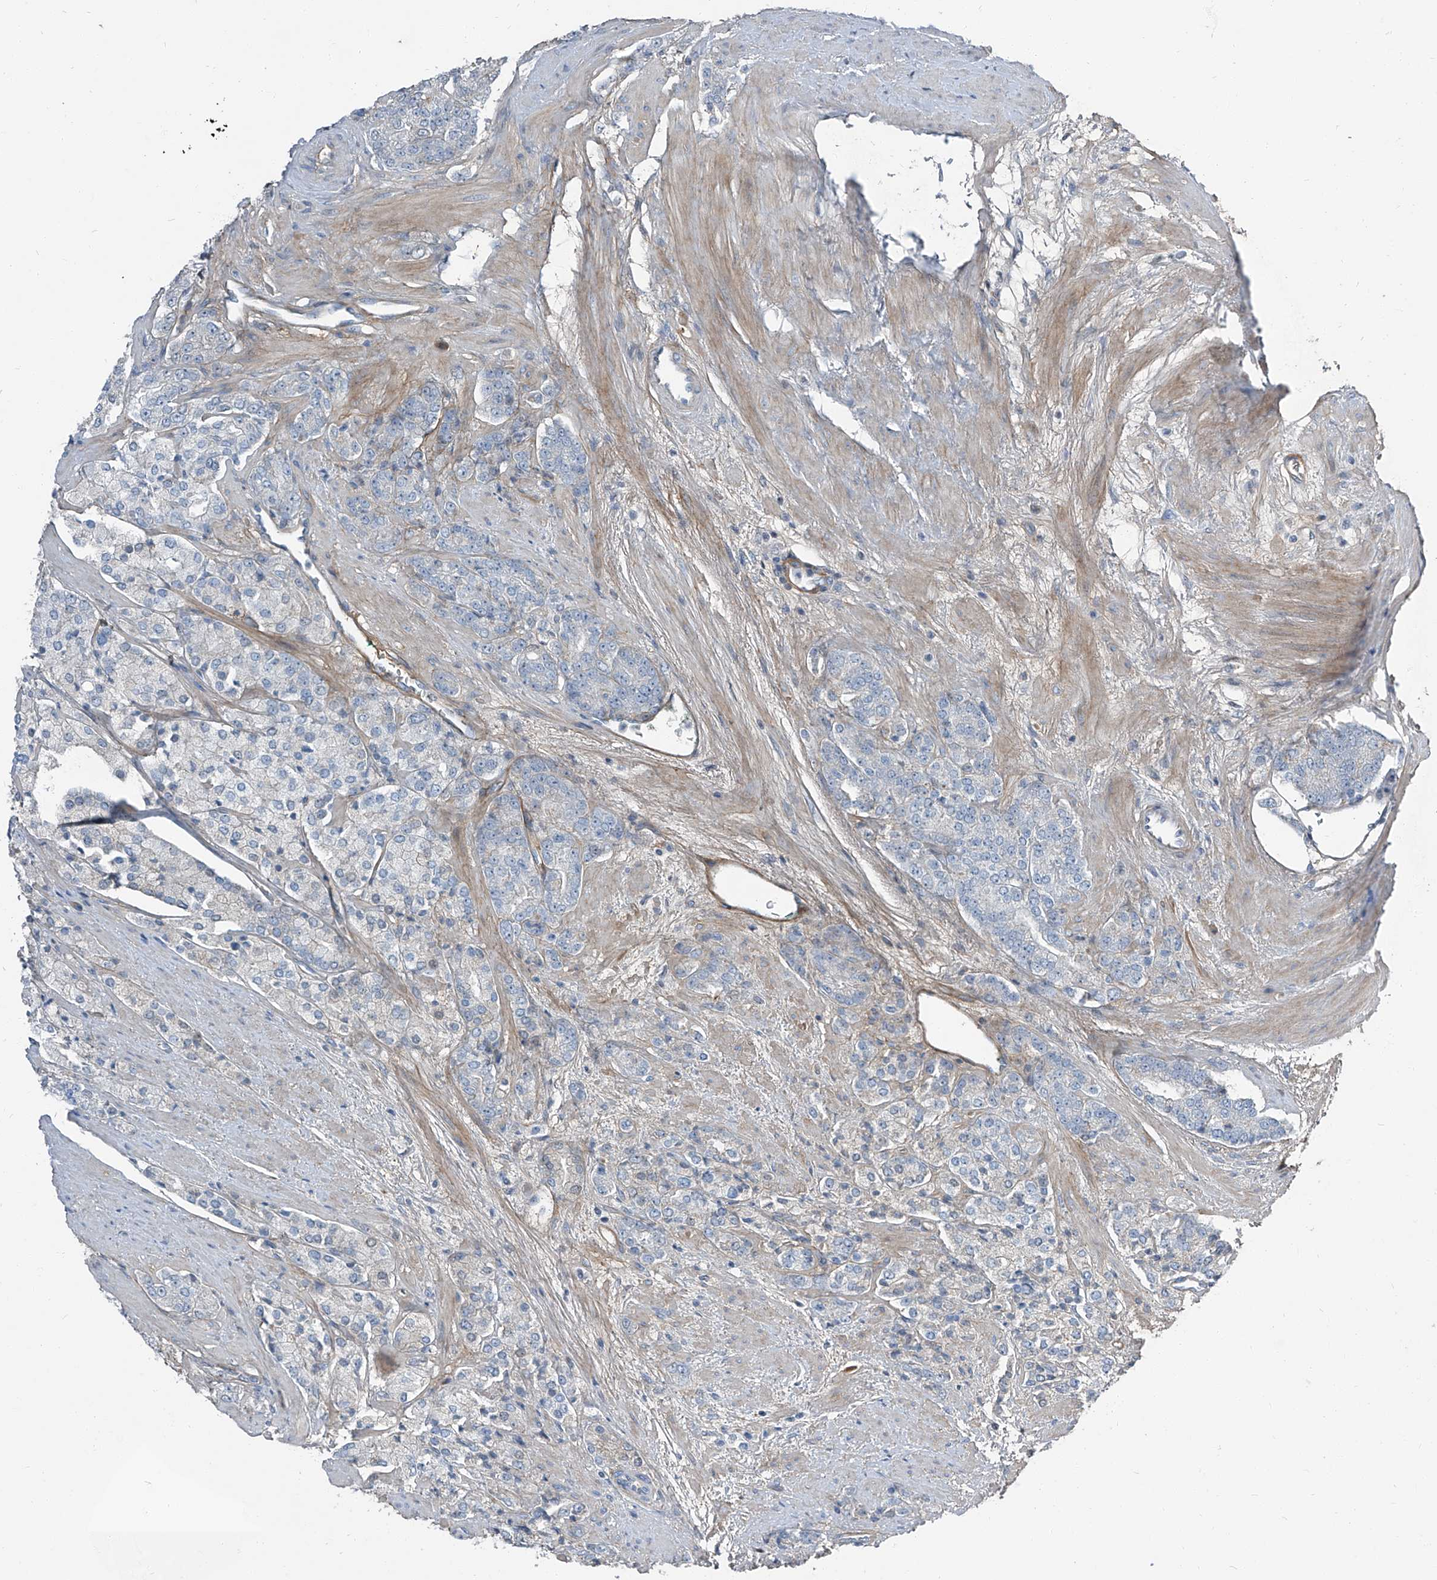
{"staining": {"intensity": "negative", "quantity": "none", "location": "none"}, "tissue": "prostate cancer", "cell_type": "Tumor cells", "image_type": "cancer", "snomed": [{"axis": "morphology", "description": "Adenocarcinoma, High grade"}, {"axis": "topography", "description": "Prostate"}], "caption": "High-grade adenocarcinoma (prostate) was stained to show a protein in brown. There is no significant staining in tumor cells.", "gene": "HOXA3", "patient": {"sex": "male", "age": 71}}